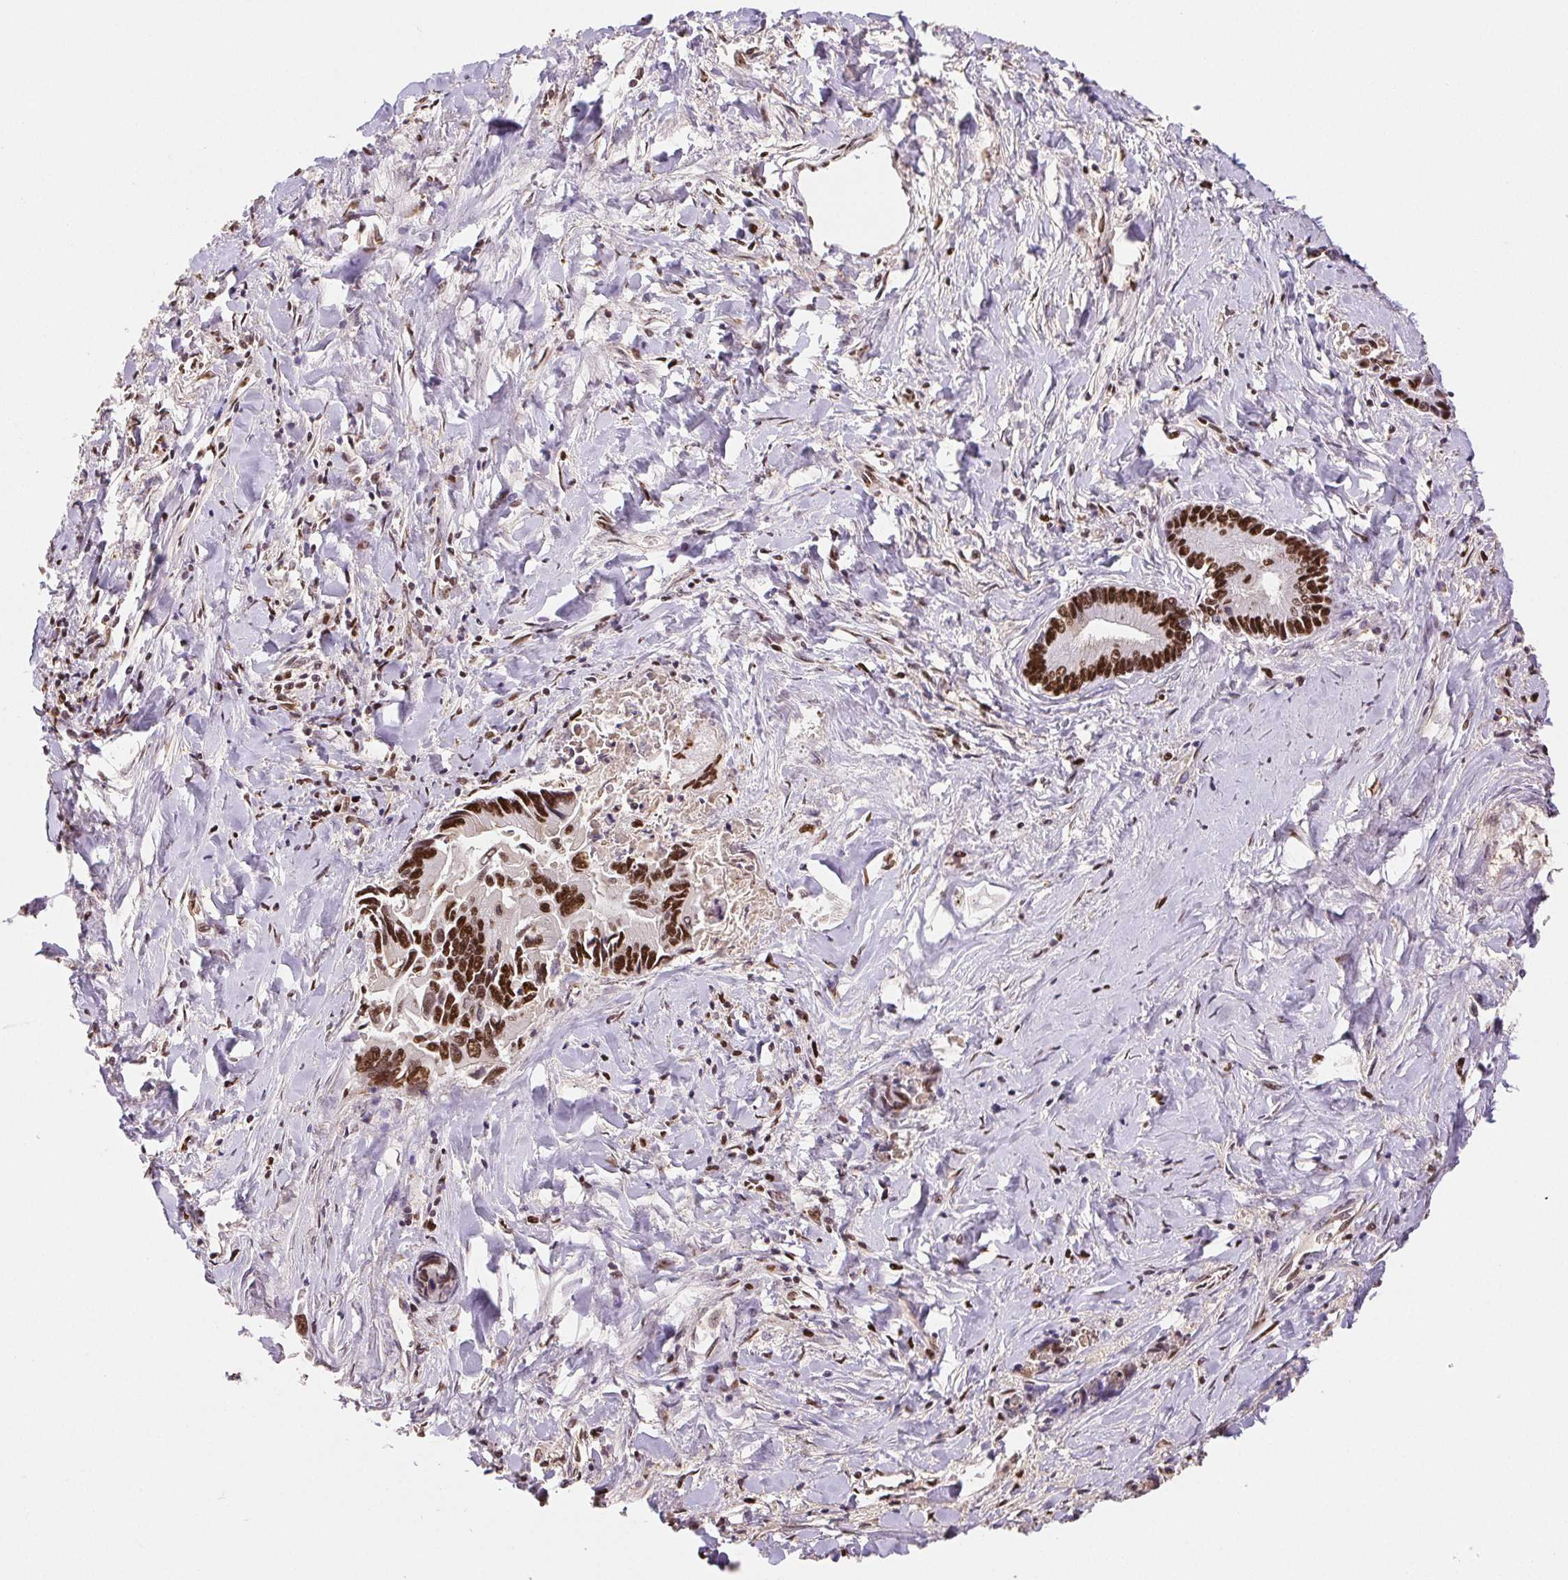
{"staining": {"intensity": "strong", "quantity": ">75%", "location": "nuclear"}, "tissue": "liver cancer", "cell_type": "Tumor cells", "image_type": "cancer", "snomed": [{"axis": "morphology", "description": "Cholangiocarcinoma"}, {"axis": "topography", "description": "Liver"}], "caption": "There is high levels of strong nuclear expression in tumor cells of liver cancer (cholangiocarcinoma), as demonstrated by immunohistochemical staining (brown color).", "gene": "SET", "patient": {"sex": "male", "age": 66}}